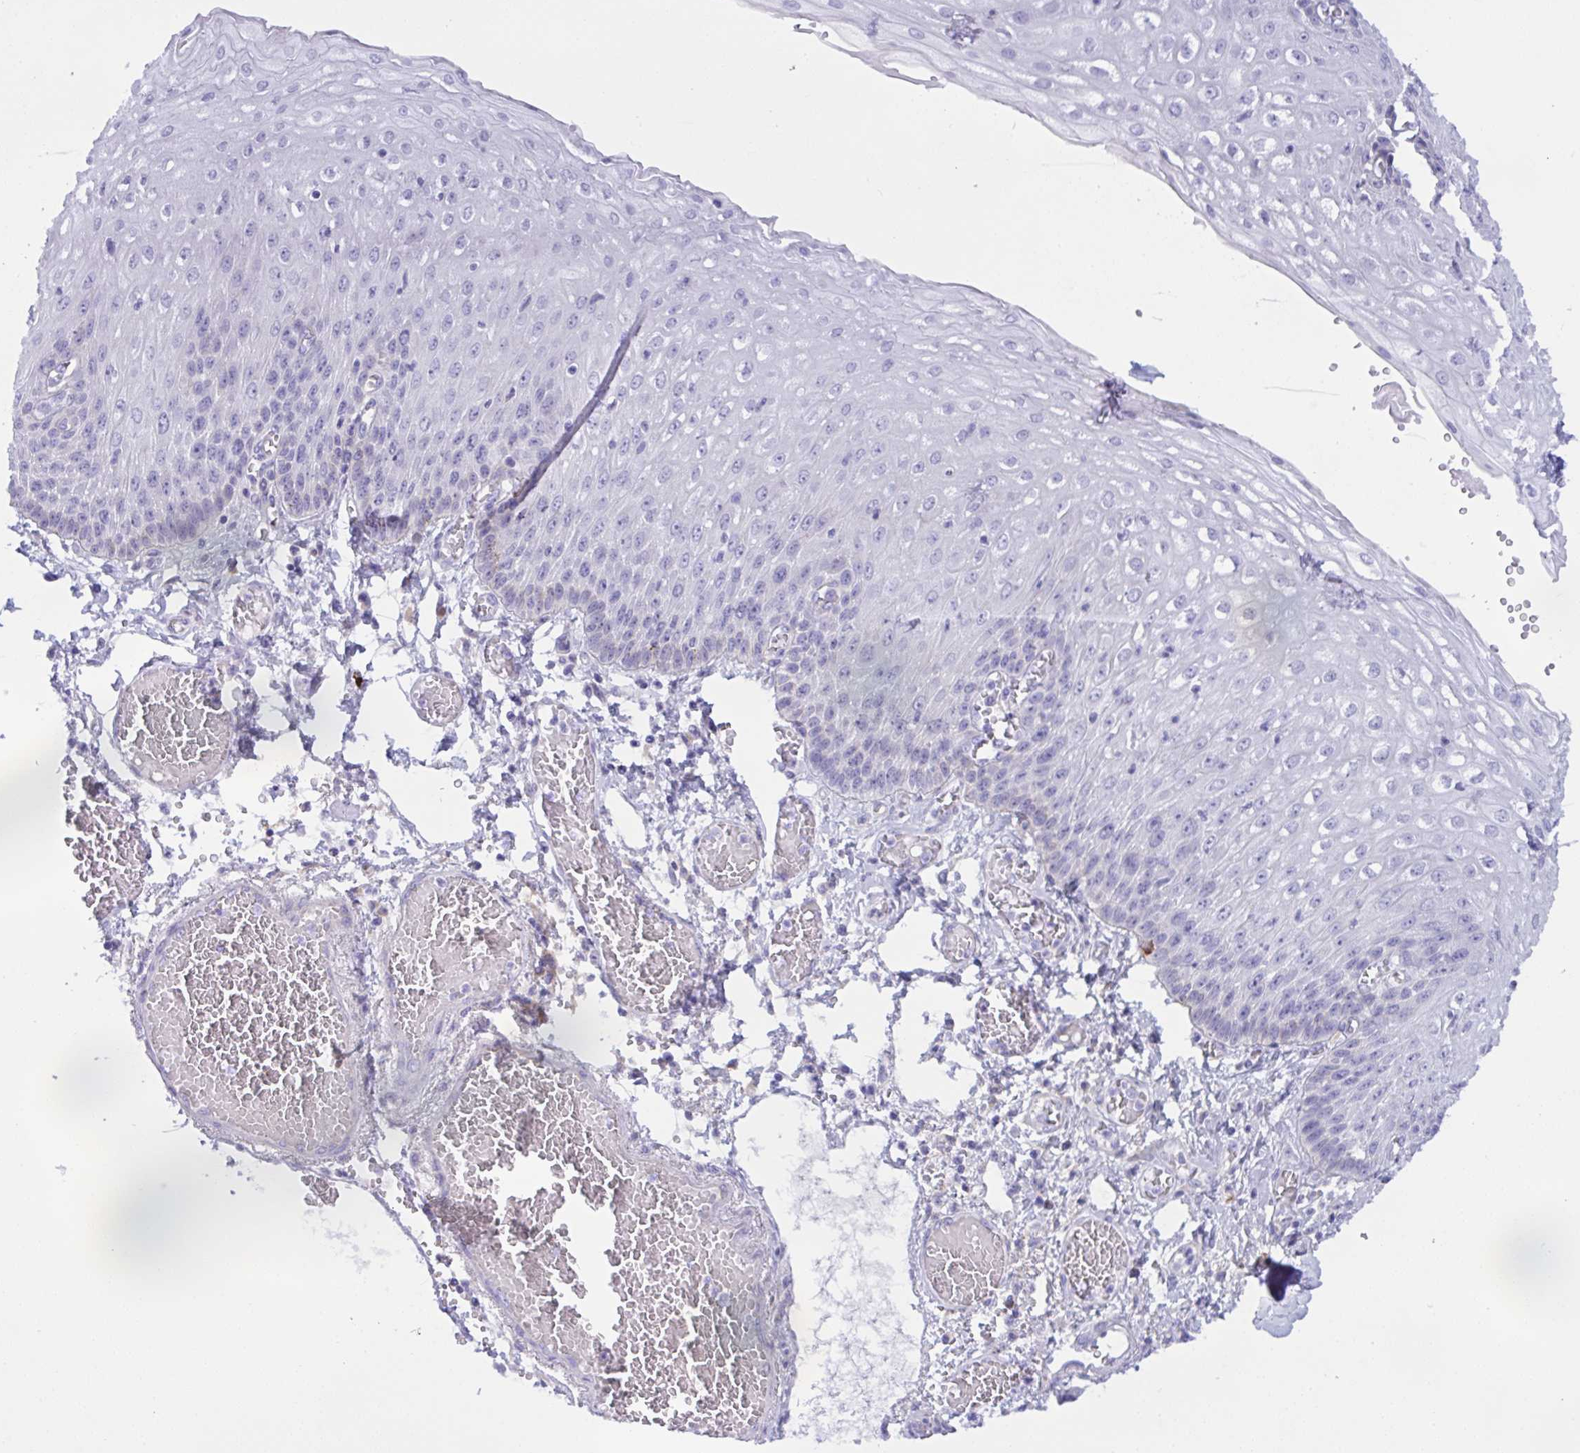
{"staining": {"intensity": "negative", "quantity": "none", "location": "none"}, "tissue": "esophagus", "cell_type": "Squamous epithelial cells", "image_type": "normal", "snomed": [{"axis": "morphology", "description": "Normal tissue, NOS"}, {"axis": "morphology", "description": "Adenocarcinoma, NOS"}, {"axis": "topography", "description": "Esophagus"}], "caption": "IHC photomicrograph of unremarkable human esophagus stained for a protein (brown), which displays no expression in squamous epithelial cells. The staining is performed using DAB brown chromogen with nuclei counter-stained in using hematoxylin.", "gene": "SREBF1", "patient": {"sex": "male", "age": 81}}